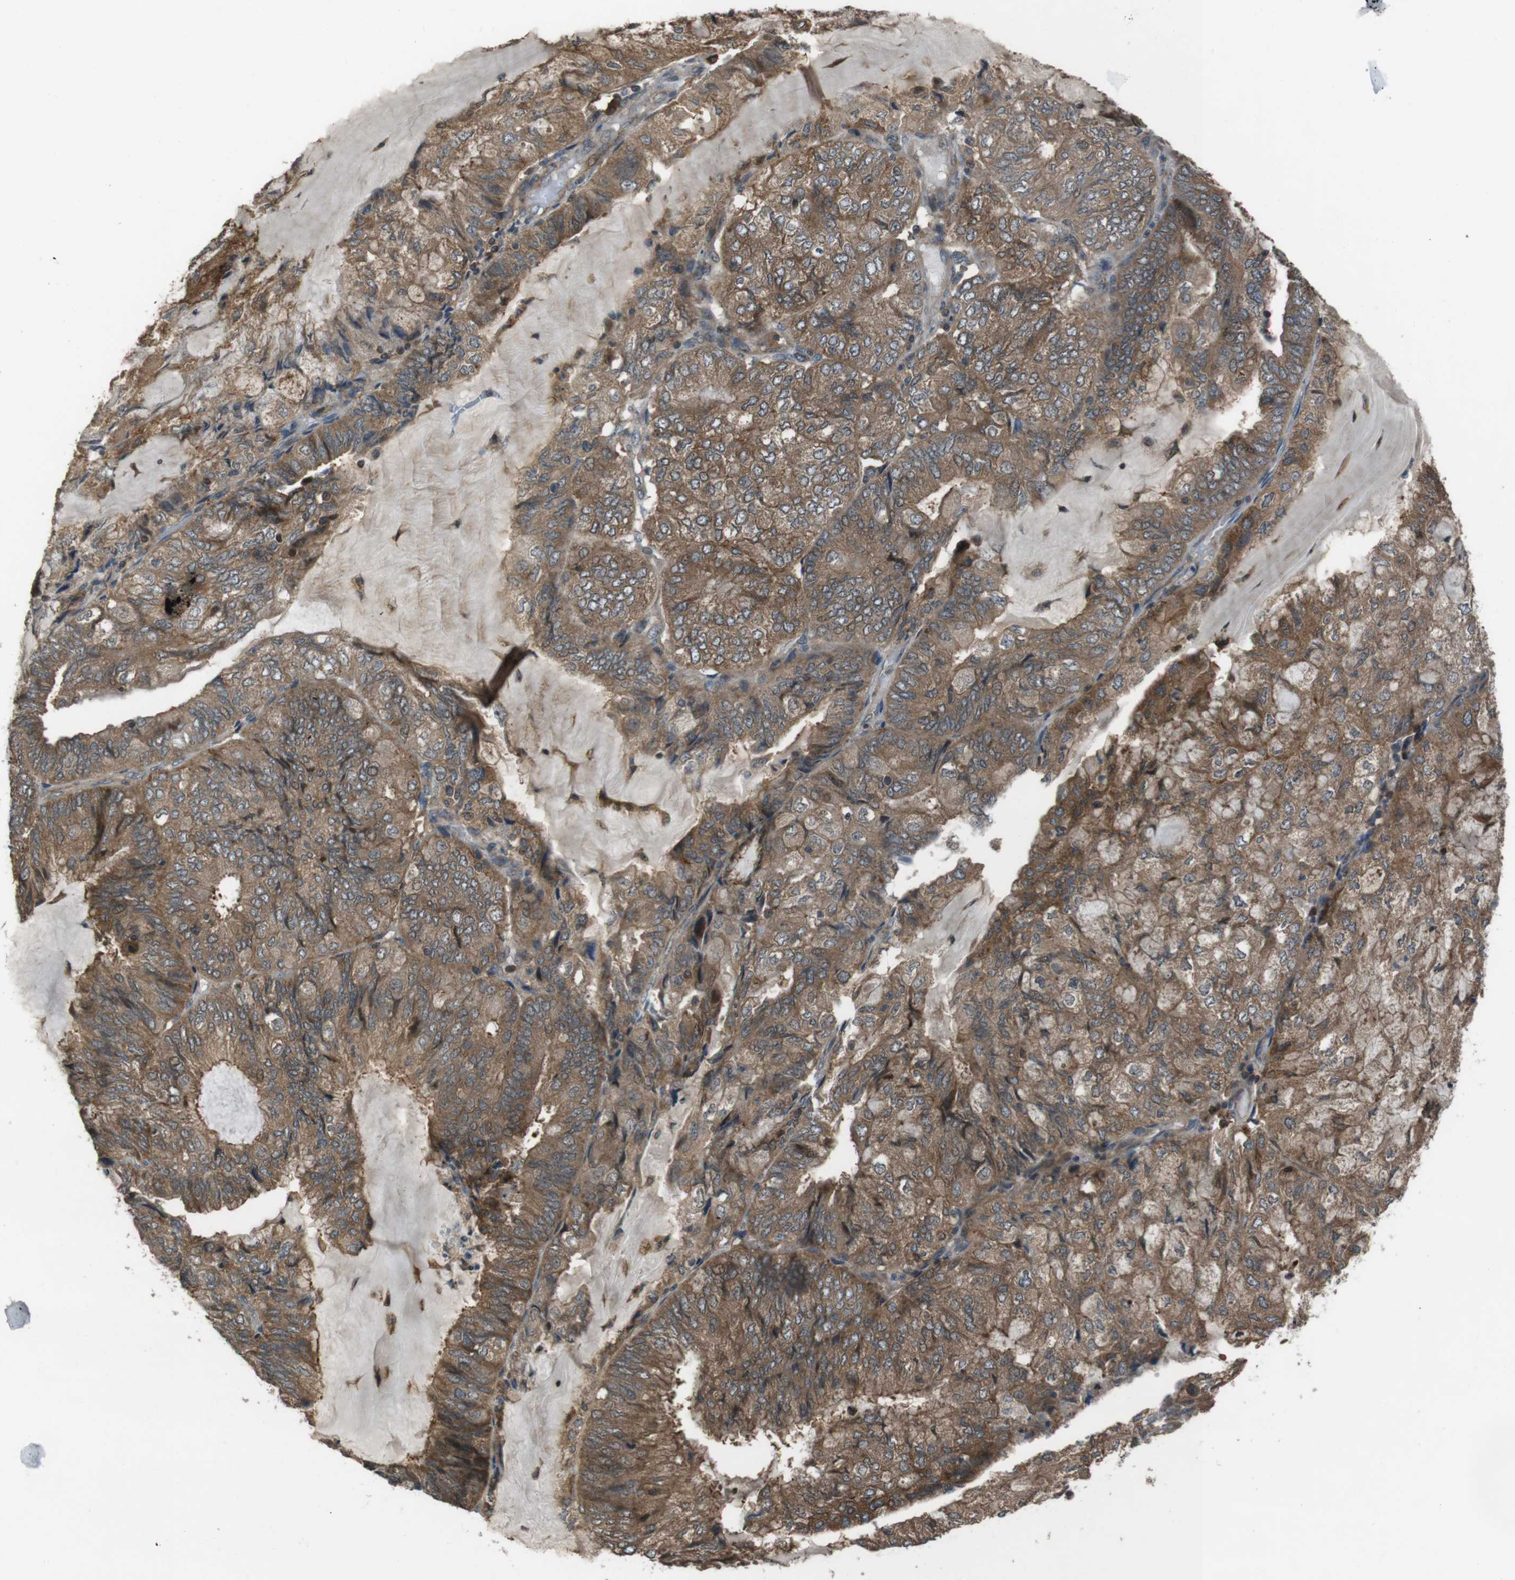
{"staining": {"intensity": "moderate", "quantity": ">75%", "location": "cytoplasmic/membranous"}, "tissue": "endometrial cancer", "cell_type": "Tumor cells", "image_type": "cancer", "snomed": [{"axis": "morphology", "description": "Adenocarcinoma, NOS"}, {"axis": "topography", "description": "Endometrium"}], "caption": "Endometrial cancer stained with immunohistochemistry (IHC) displays moderate cytoplasmic/membranous staining in approximately >75% of tumor cells. Using DAB (3,3'-diaminobenzidine) (brown) and hematoxylin (blue) stains, captured at high magnification using brightfield microscopy.", "gene": "SLC22A23", "patient": {"sex": "female", "age": 81}}